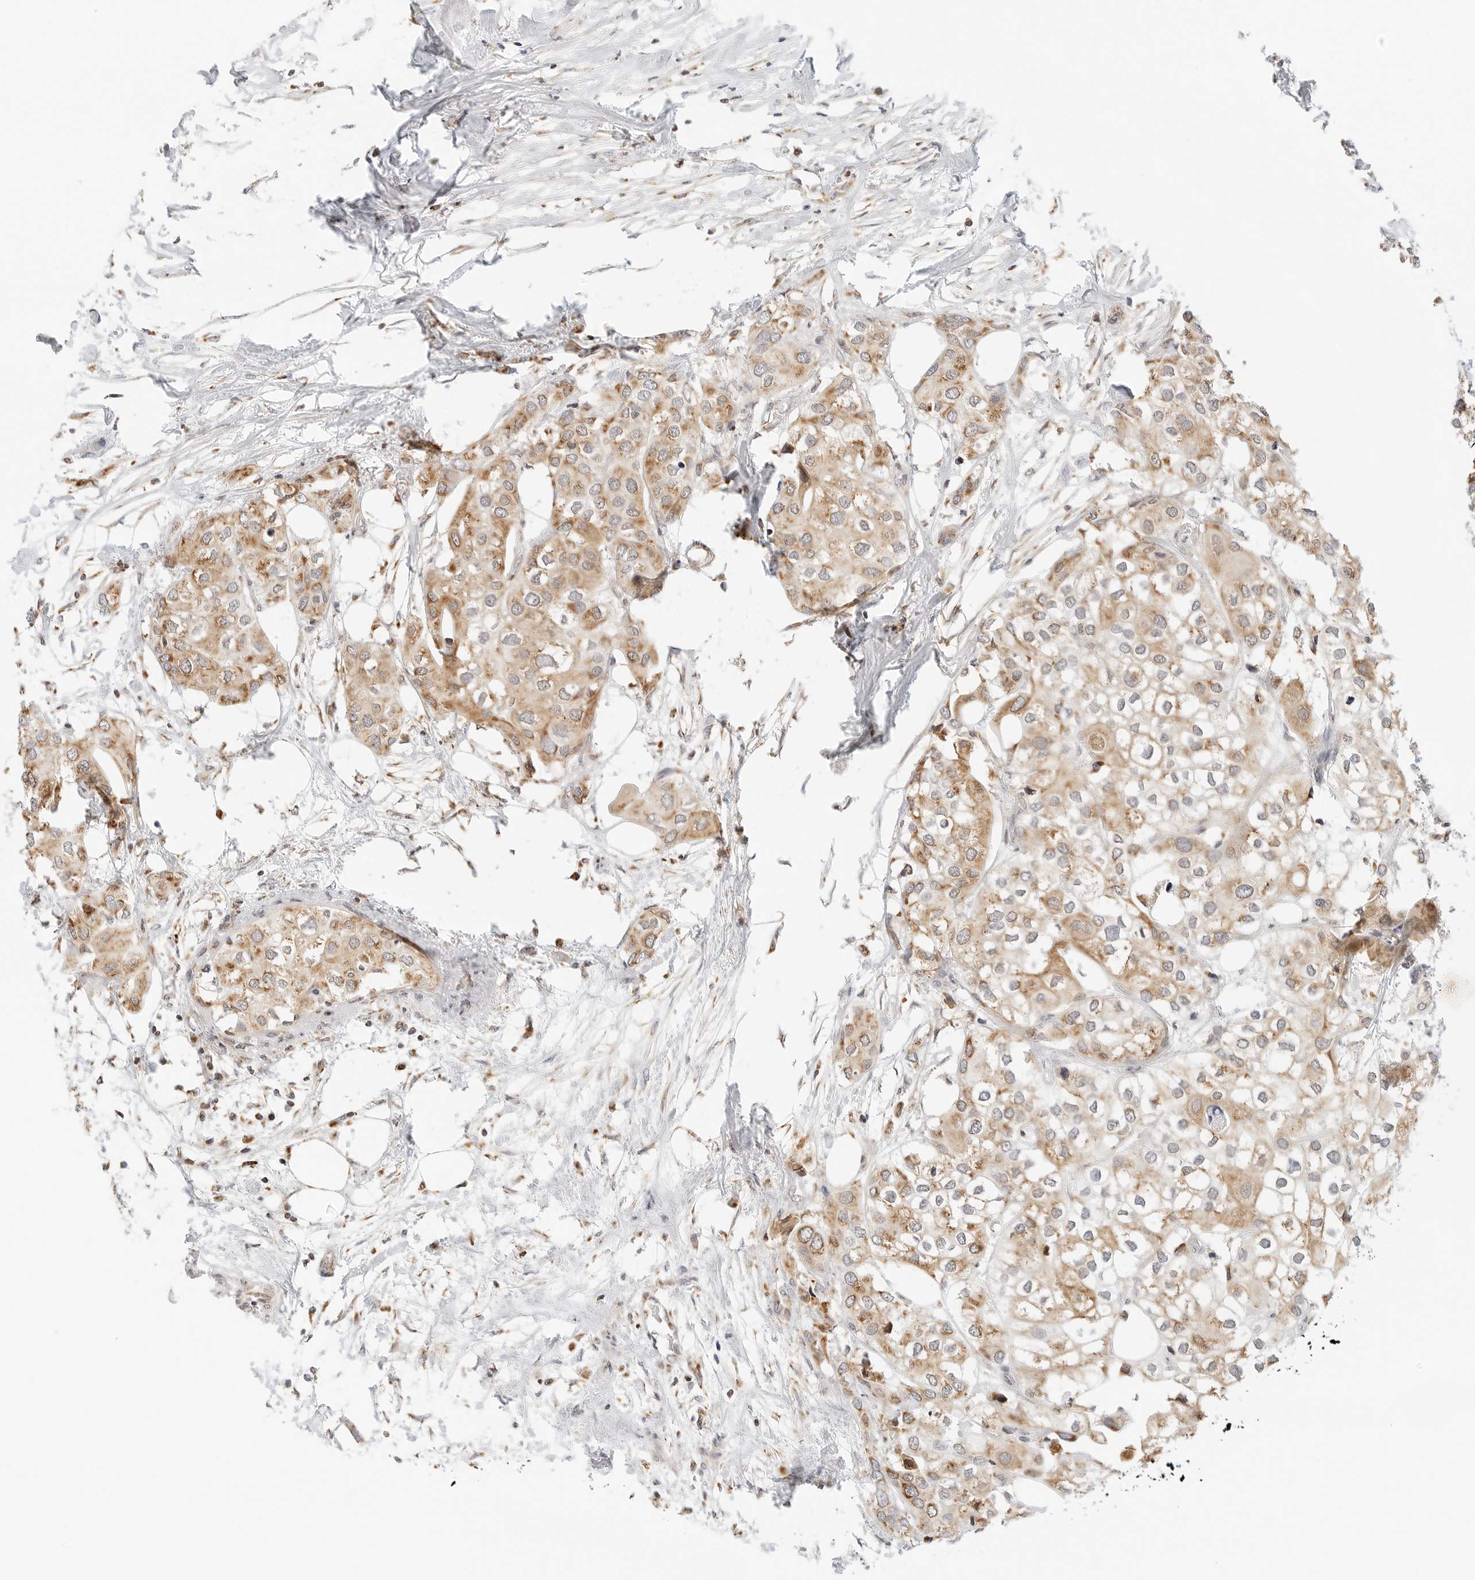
{"staining": {"intensity": "moderate", "quantity": ">75%", "location": "cytoplasmic/membranous"}, "tissue": "urothelial cancer", "cell_type": "Tumor cells", "image_type": "cancer", "snomed": [{"axis": "morphology", "description": "Urothelial carcinoma, High grade"}, {"axis": "topography", "description": "Urinary bladder"}], "caption": "The photomicrograph displays staining of urothelial carcinoma (high-grade), revealing moderate cytoplasmic/membranous protein positivity (brown color) within tumor cells.", "gene": "ATL1", "patient": {"sex": "male", "age": 64}}